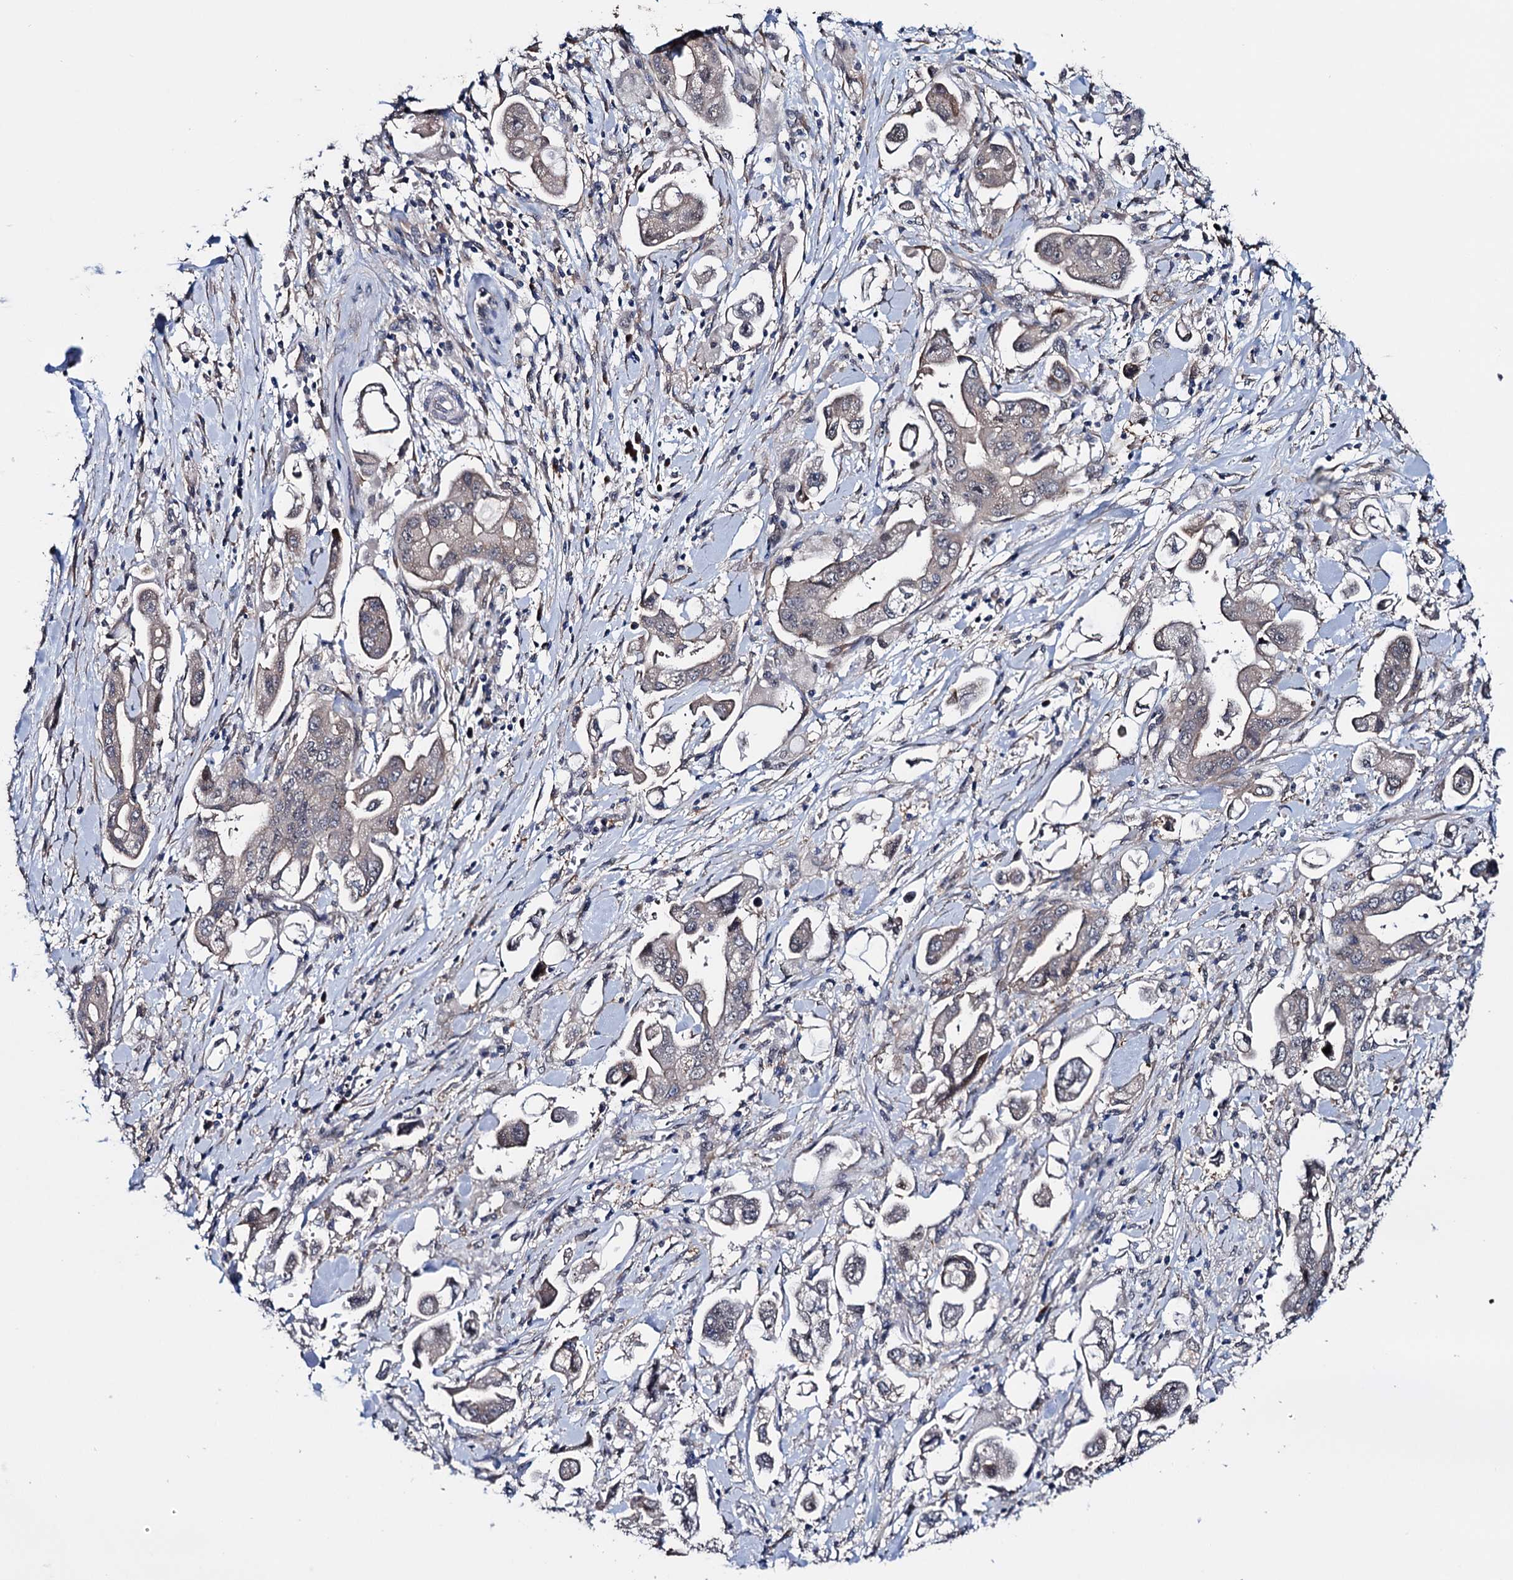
{"staining": {"intensity": "negative", "quantity": "none", "location": "none"}, "tissue": "stomach cancer", "cell_type": "Tumor cells", "image_type": "cancer", "snomed": [{"axis": "morphology", "description": "Adenocarcinoma, NOS"}, {"axis": "topography", "description": "Stomach"}], "caption": "Tumor cells show no significant protein positivity in stomach cancer.", "gene": "EYA4", "patient": {"sex": "male", "age": 62}}